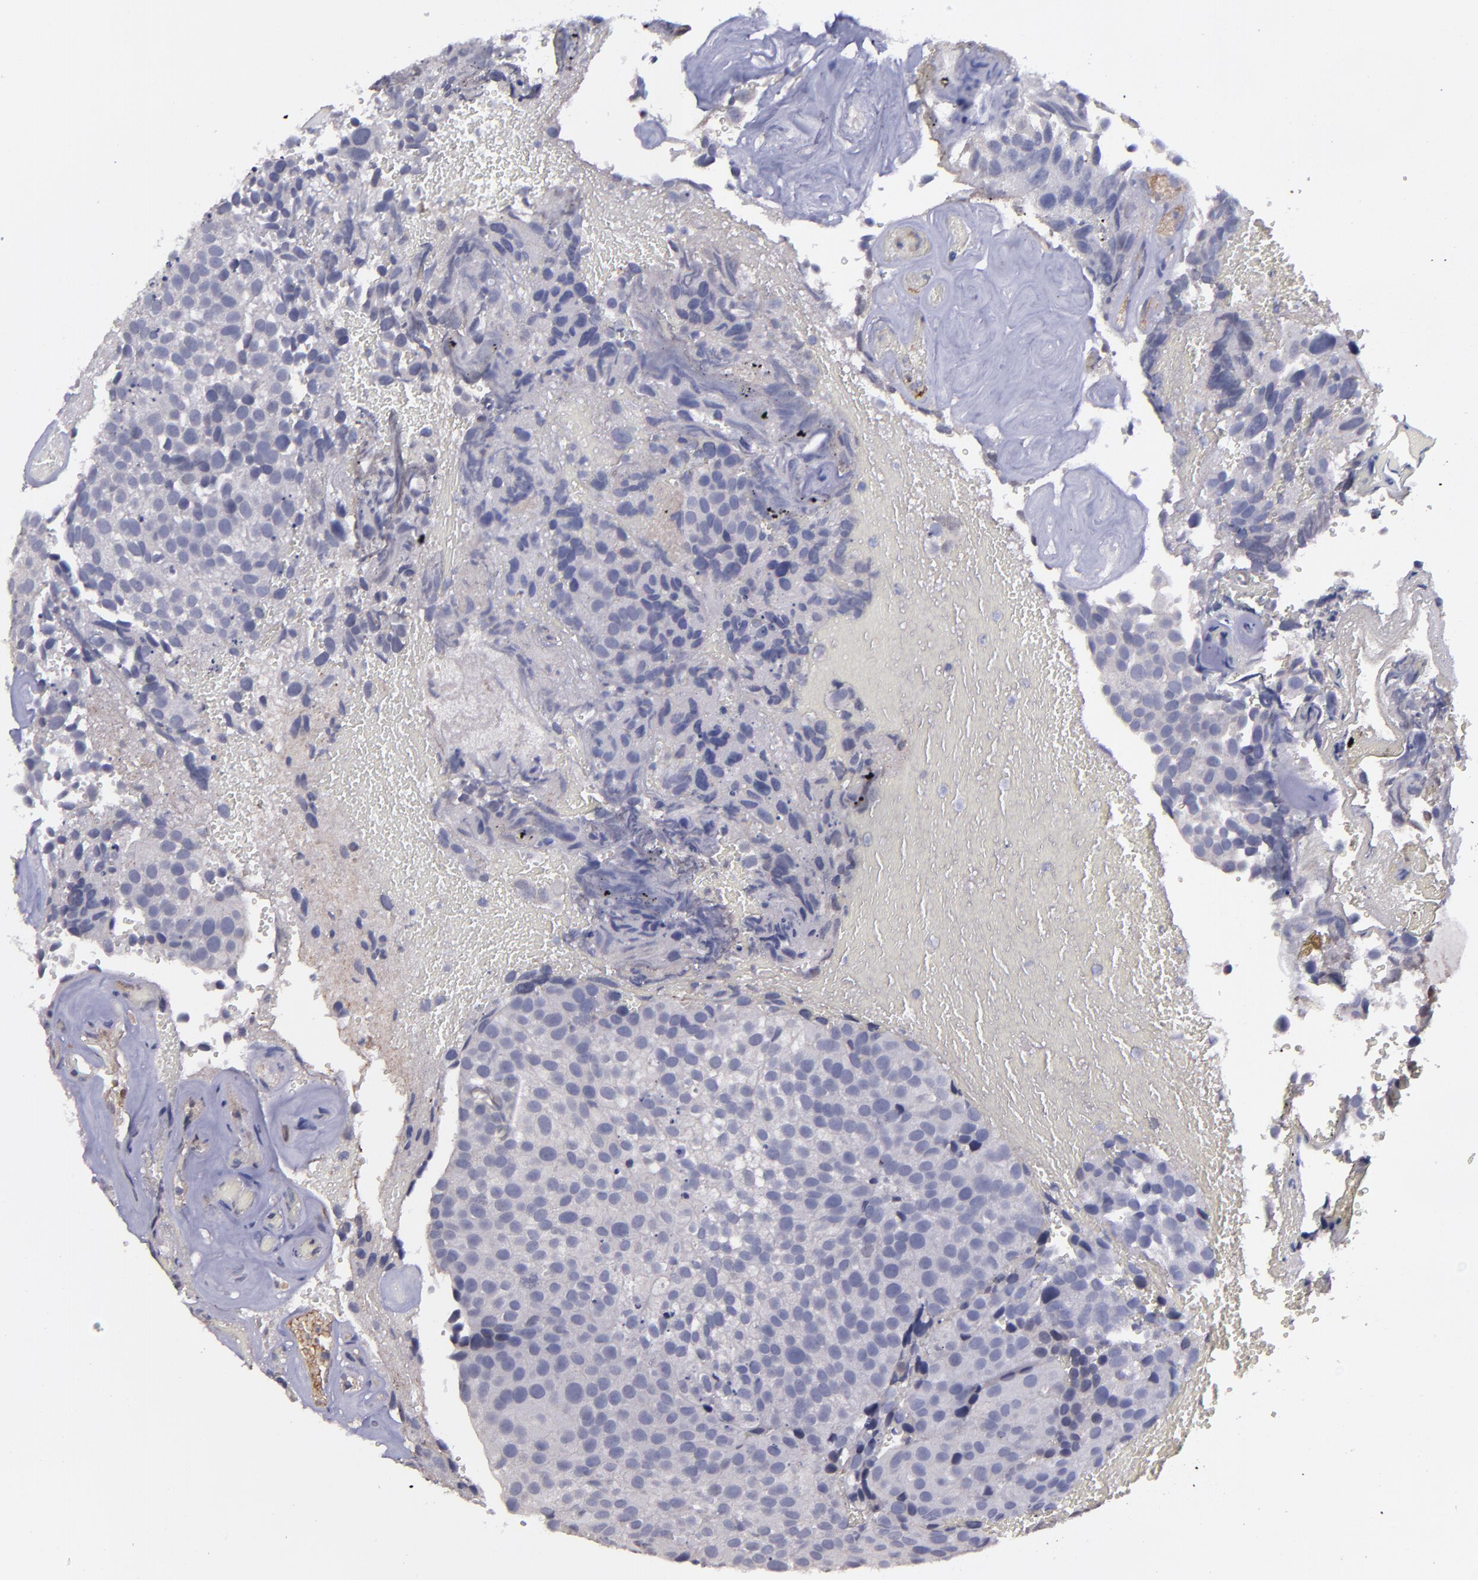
{"staining": {"intensity": "negative", "quantity": "none", "location": "none"}, "tissue": "urothelial cancer", "cell_type": "Tumor cells", "image_type": "cancer", "snomed": [{"axis": "morphology", "description": "Urothelial carcinoma, High grade"}, {"axis": "topography", "description": "Urinary bladder"}], "caption": "Immunohistochemical staining of urothelial cancer reveals no significant expression in tumor cells. (DAB immunohistochemistry (IHC) with hematoxylin counter stain).", "gene": "MASP1", "patient": {"sex": "male", "age": 72}}